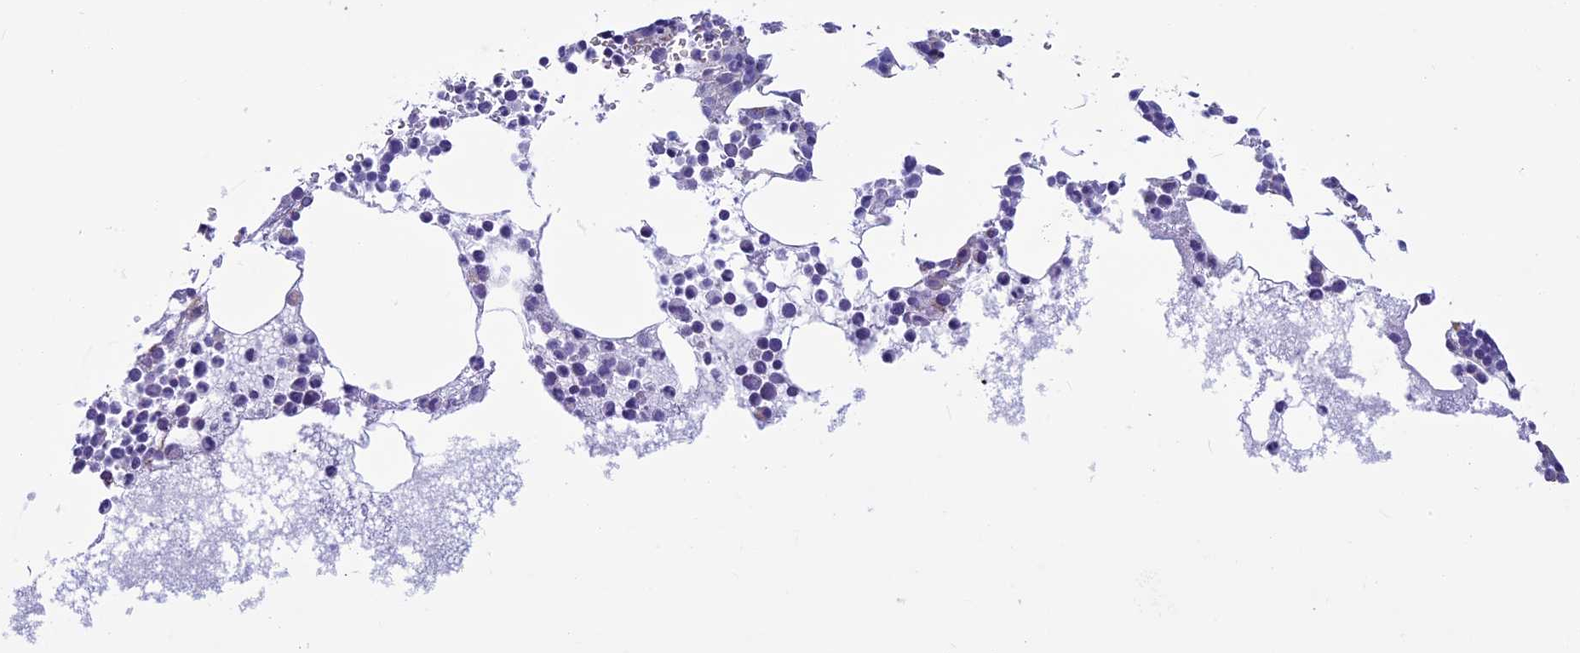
{"staining": {"intensity": "negative", "quantity": "none", "location": "none"}, "tissue": "bone marrow", "cell_type": "Hematopoietic cells", "image_type": "normal", "snomed": [{"axis": "morphology", "description": "Normal tissue, NOS"}, {"axis": "topography", "description": "Bone marrow"}], "caption": "DAB immunohistochemical staining of normal bone marrow exhibits no significant expression in hematopoietic cells. (DAB (3,3'-diaminobenzidine) immunohistochemistry (IHC), high magnification).", "gene": "MFSD12", "patient": {"sex": "female", "age": 78}}